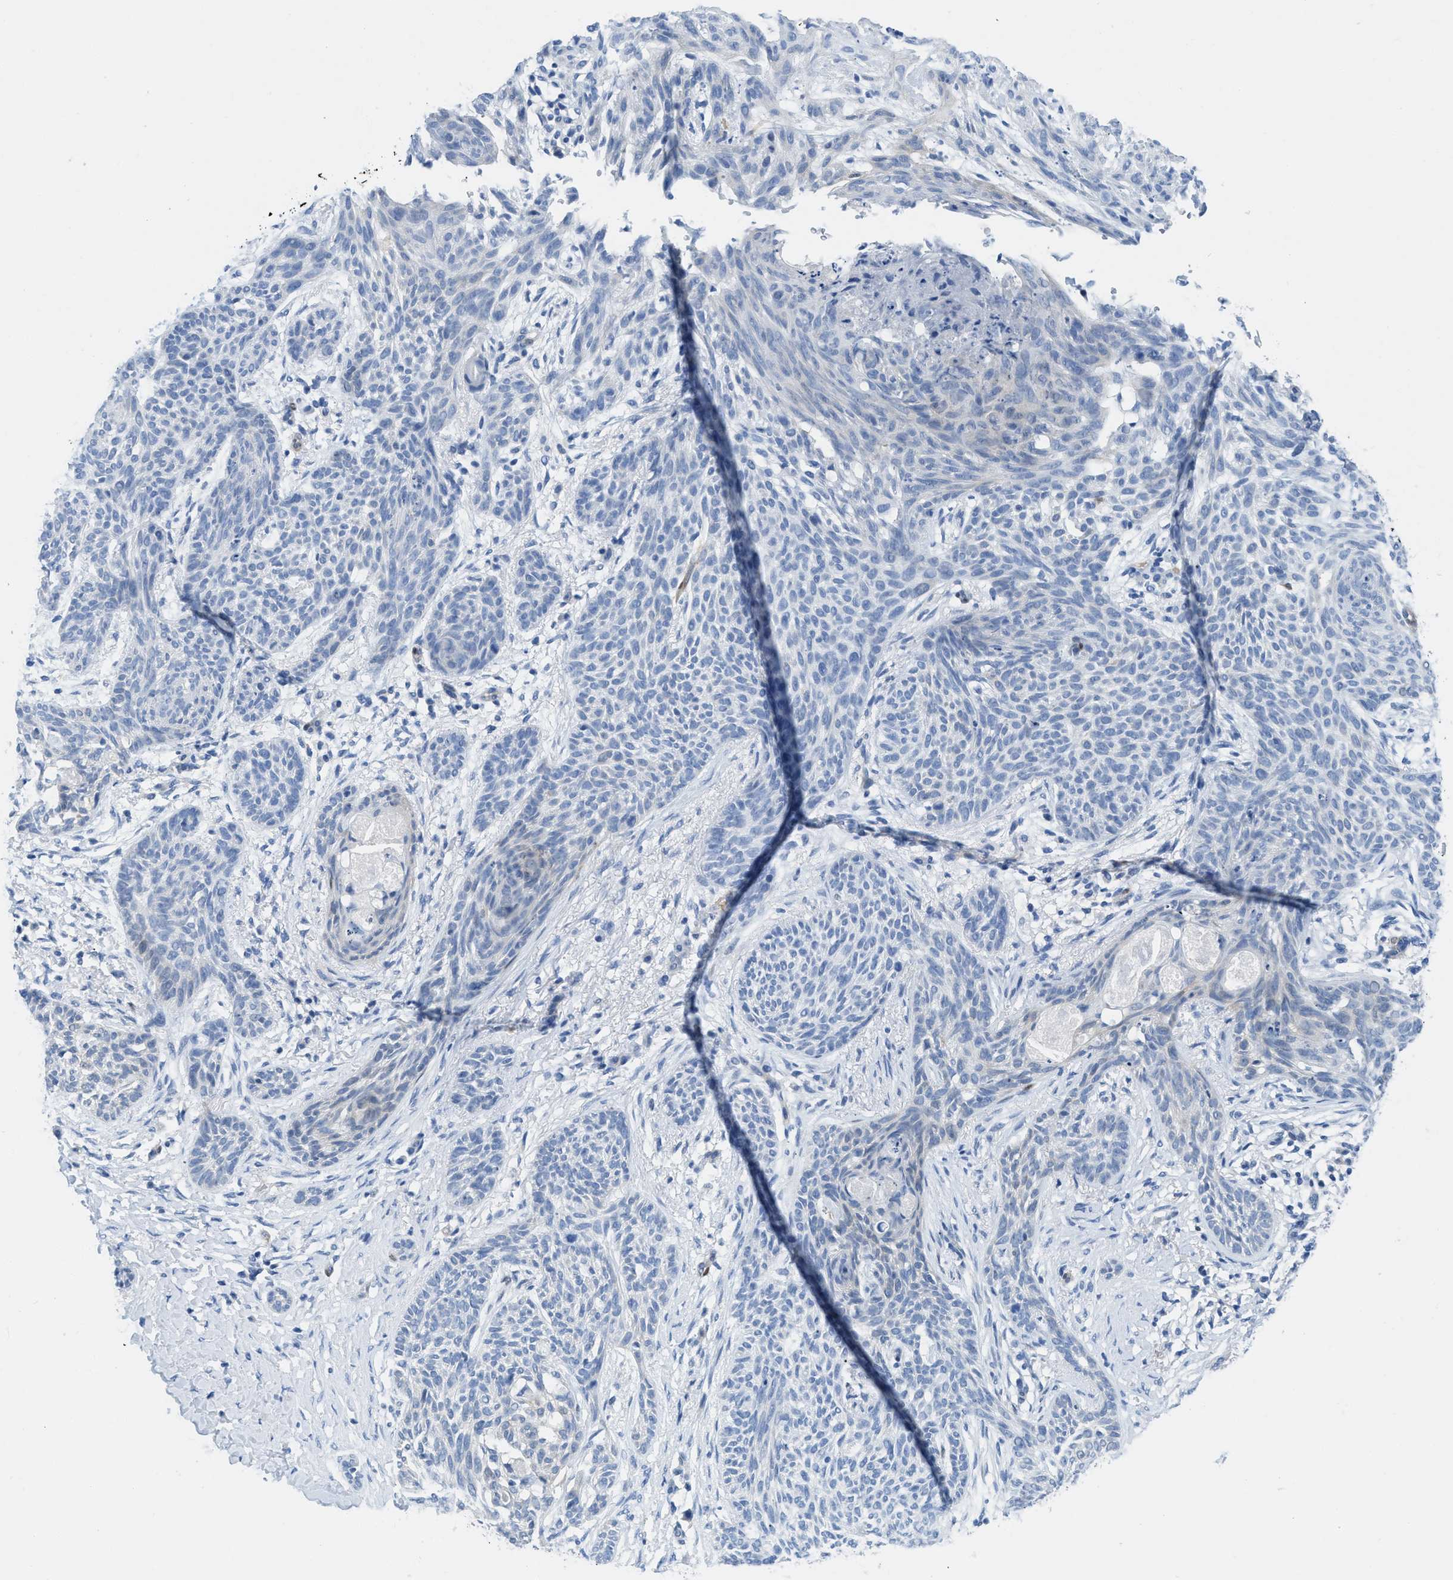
{"staining": {"intensity": "negative", "quantity": "none", "location": "none"}, "tissue": "skin cancer", "cell_type": "Tumor cells", "image_type": "cancer", "snomed": [{"axis": "morphology", "description": "Basal cell carcinoma"}, {"axis": "topography", "description": "Skin"}], "caption": "This photomicrograph is of skin cancer stained with immunohistochemistry (IHC) to label a protein in brown with the nuclei are counter-stained blue. There is no expression in tumor cells.", "gene": "NKAIN3", "patient": {"sex": "female", "age": 59}}